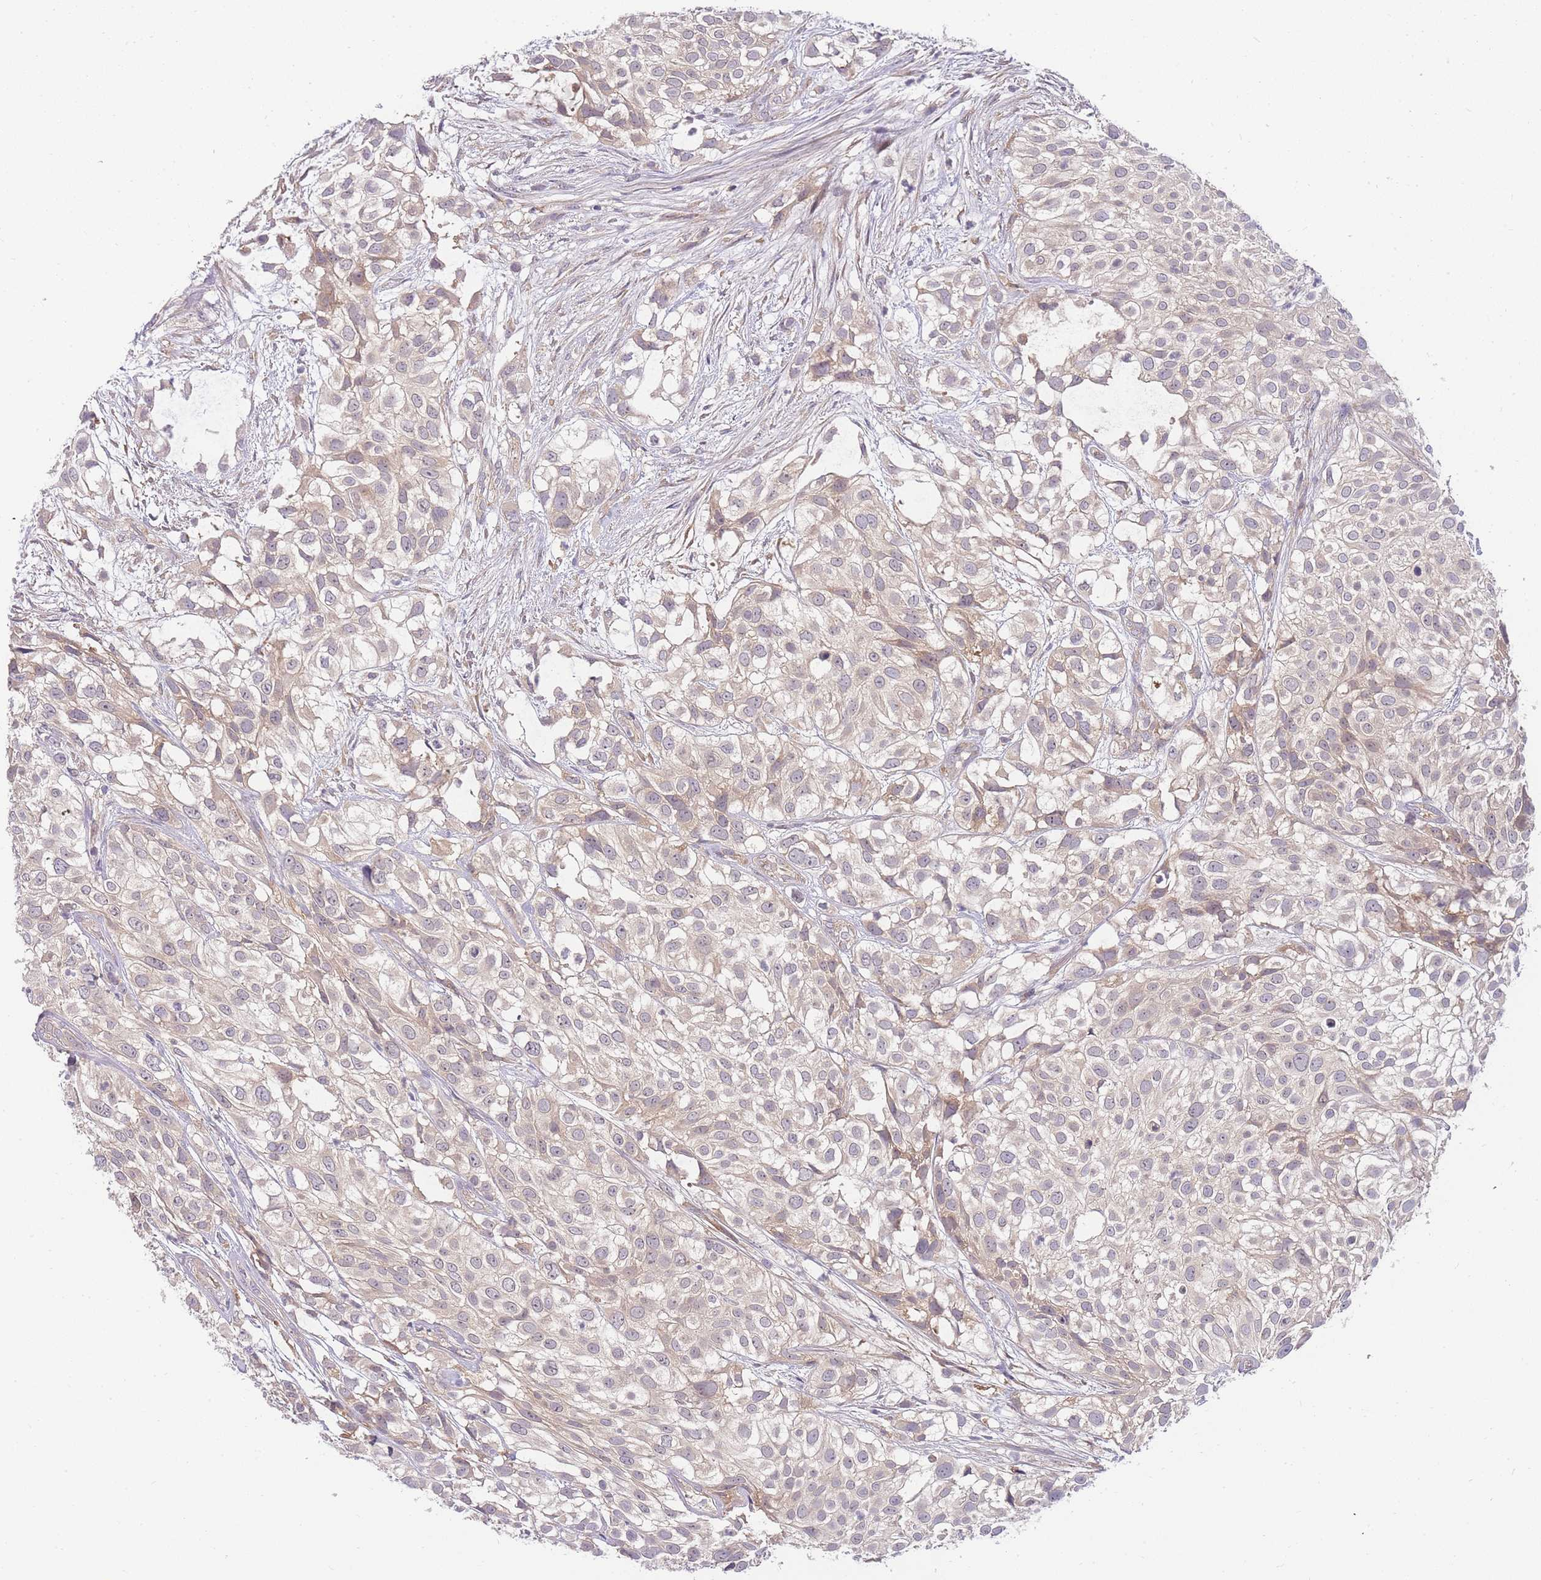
{"staining": {"intensity": "weak", "quantity": "25%-75%", "location": "cytoplasmic/membranous"}, "tissue": "urothelial cancer", "cell_type": "Tumor cells", "image_type": "cancer", "snomed": [{"axis": "morphology", "description": "Urothelial carcinoma, High grade"}, {"axis": "topography", "description": "Urinary bladder"}], "caption": "High-grade urothelial carcinoma stained for a protein (brown) displays weak cytoplasmic/membranous positive positivity in about 25%-75% of tumor cells.", "gene": "ZNF577", "patient": {"sex": "male", "age": 56}}